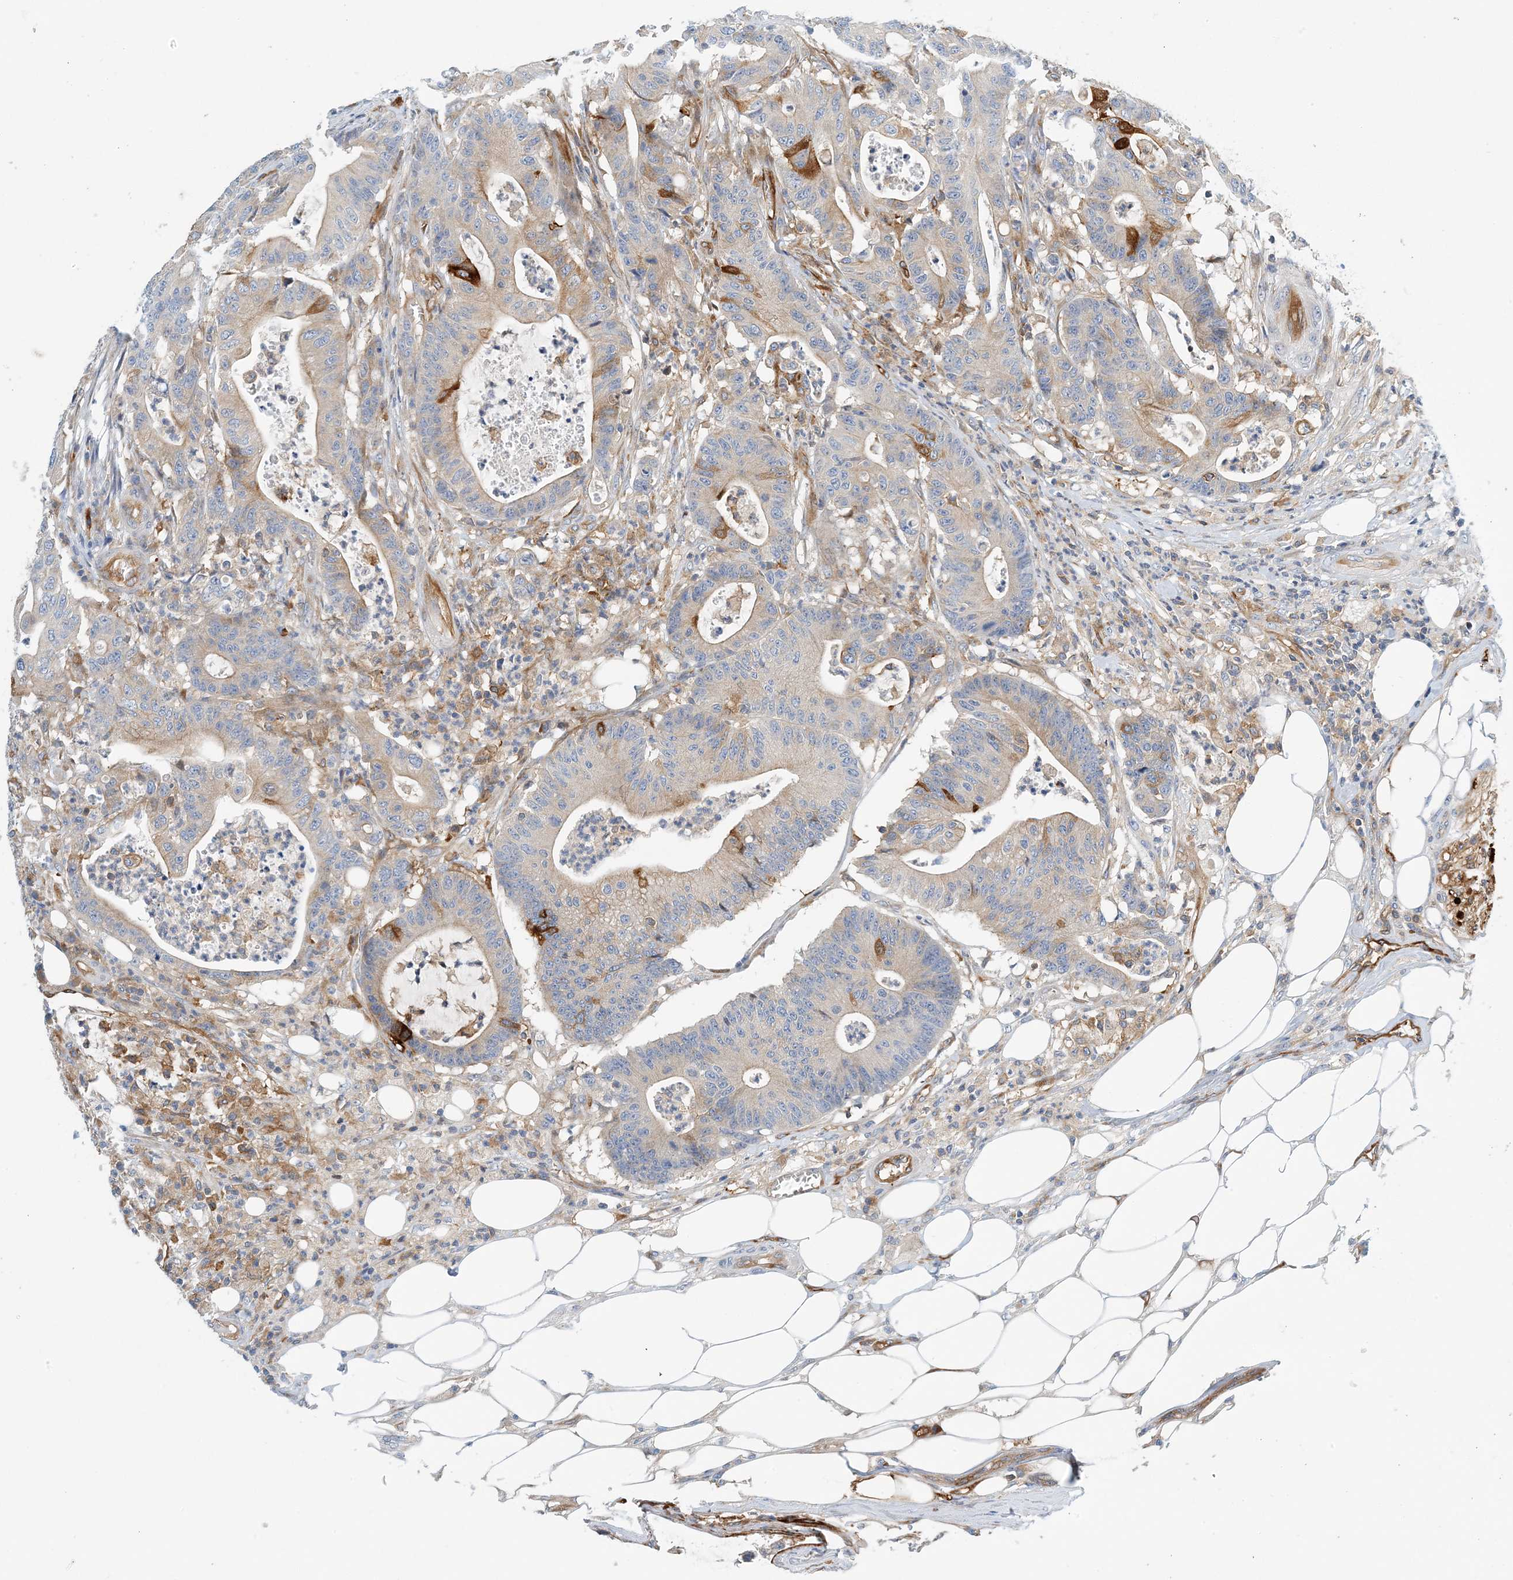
{"staining": {"intensity": "weak", "quantity": "<25%", "location": "cytoplasmic/membranous"}, "tissue": "colorectal cancer", "cell_type": "Tumor cells", "image_type": "cancer", "snomed": [{"axis": "morphology", "description": "Adenocarcinoma, NOS"}, {"axis": "topography", "description": "Colon"}], "caption": "A micrograph of colorectal cancer (adenocarcinoma) stained for a protein shows no brown staining in tumor cells.", "gene": "PCDHA2", "patient": {"sex": "female", "age": 84}}